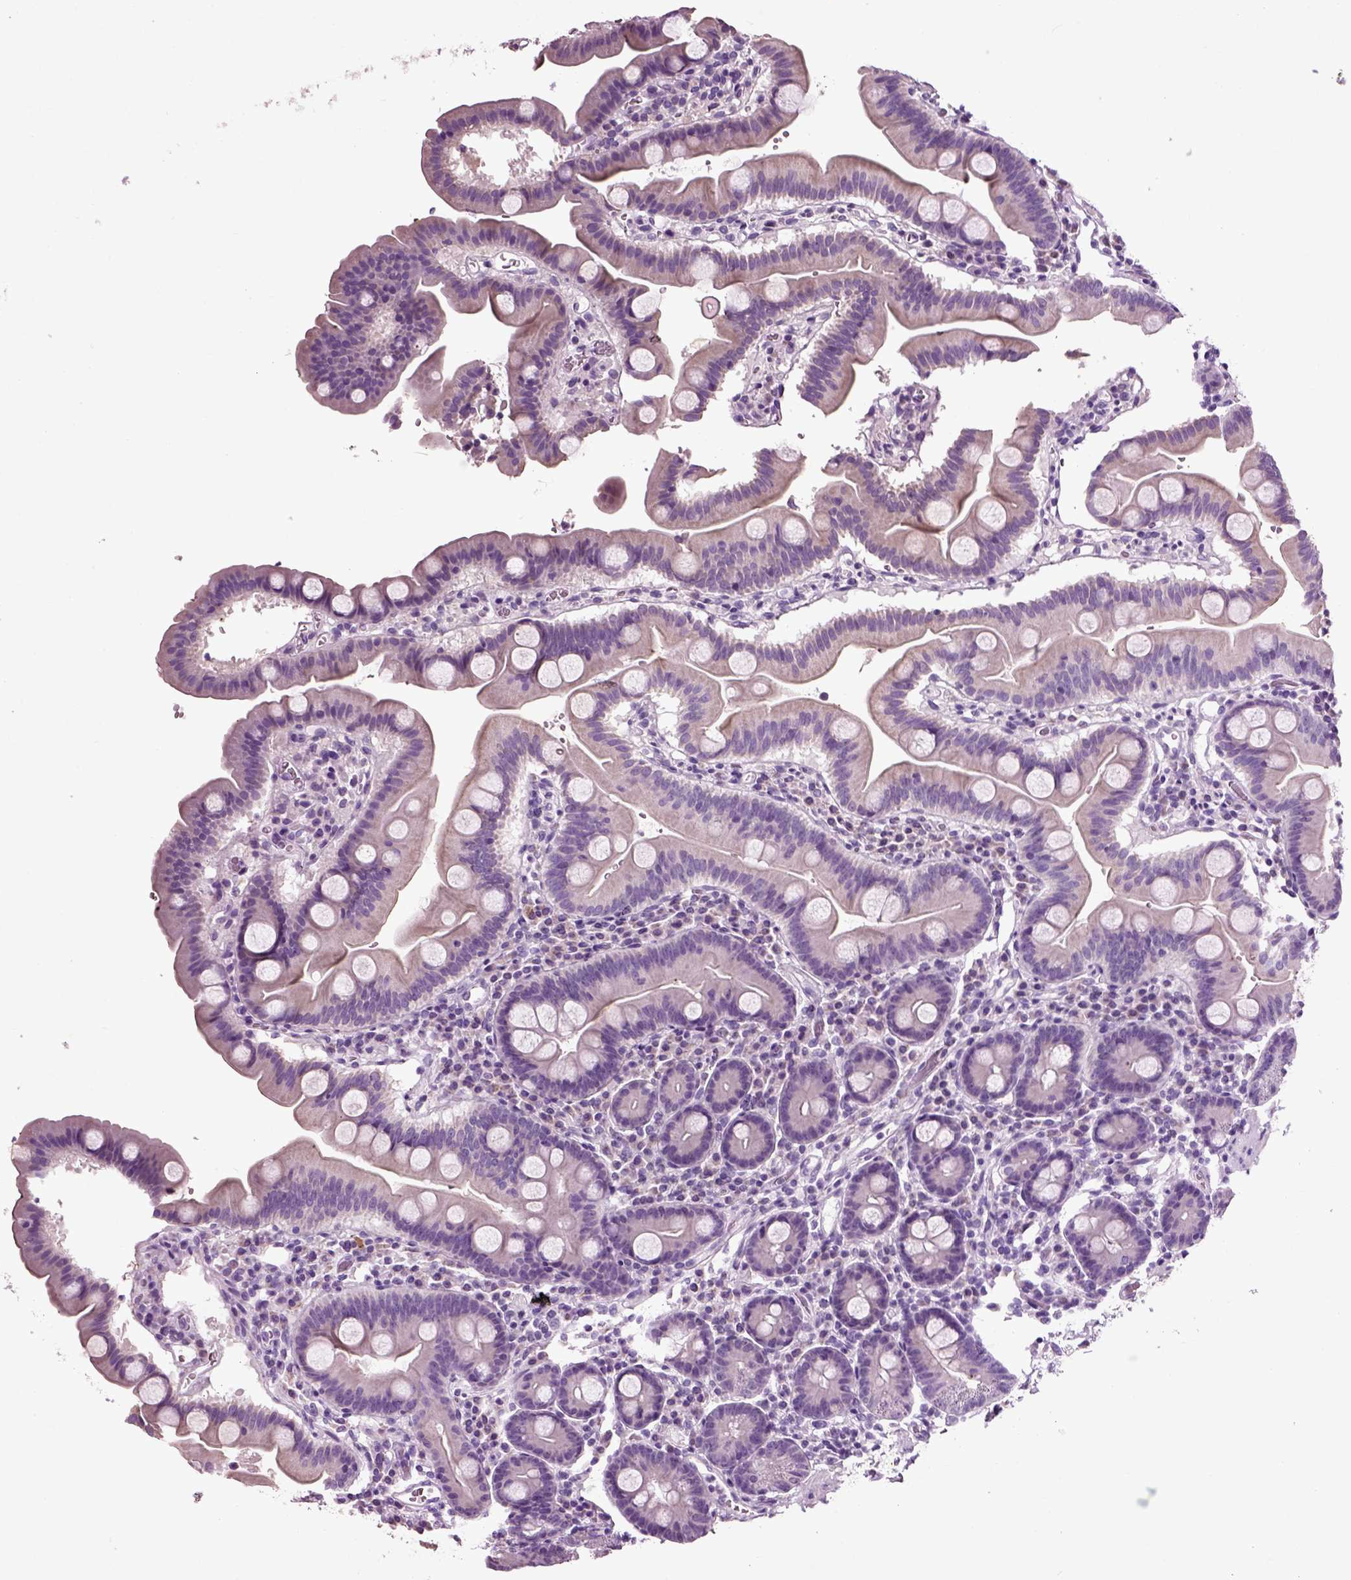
{"staining": {"intensity": "negative", "quantity": "none", "location": "none"}, "tissue": "duodenum", "cell_type": "Glandular cells", "image_type": "normal", "snomed": [{"axis": "morphology", "description": "Normal tissue, NOS"}, {"axis": "topography", "description": "Duodenum"}], "caption": "This photomicrograph is of benign duodenum stained with immunohistochemistry (IHC) to label a protein in brown with the nuclei are counter-stained blue. There is no positivity in glandular cells. (DAB immunohistochemistry (IHC), high magnification).", "gene": "DNAH10", "patient": {"sex": "male", "age": 59}}